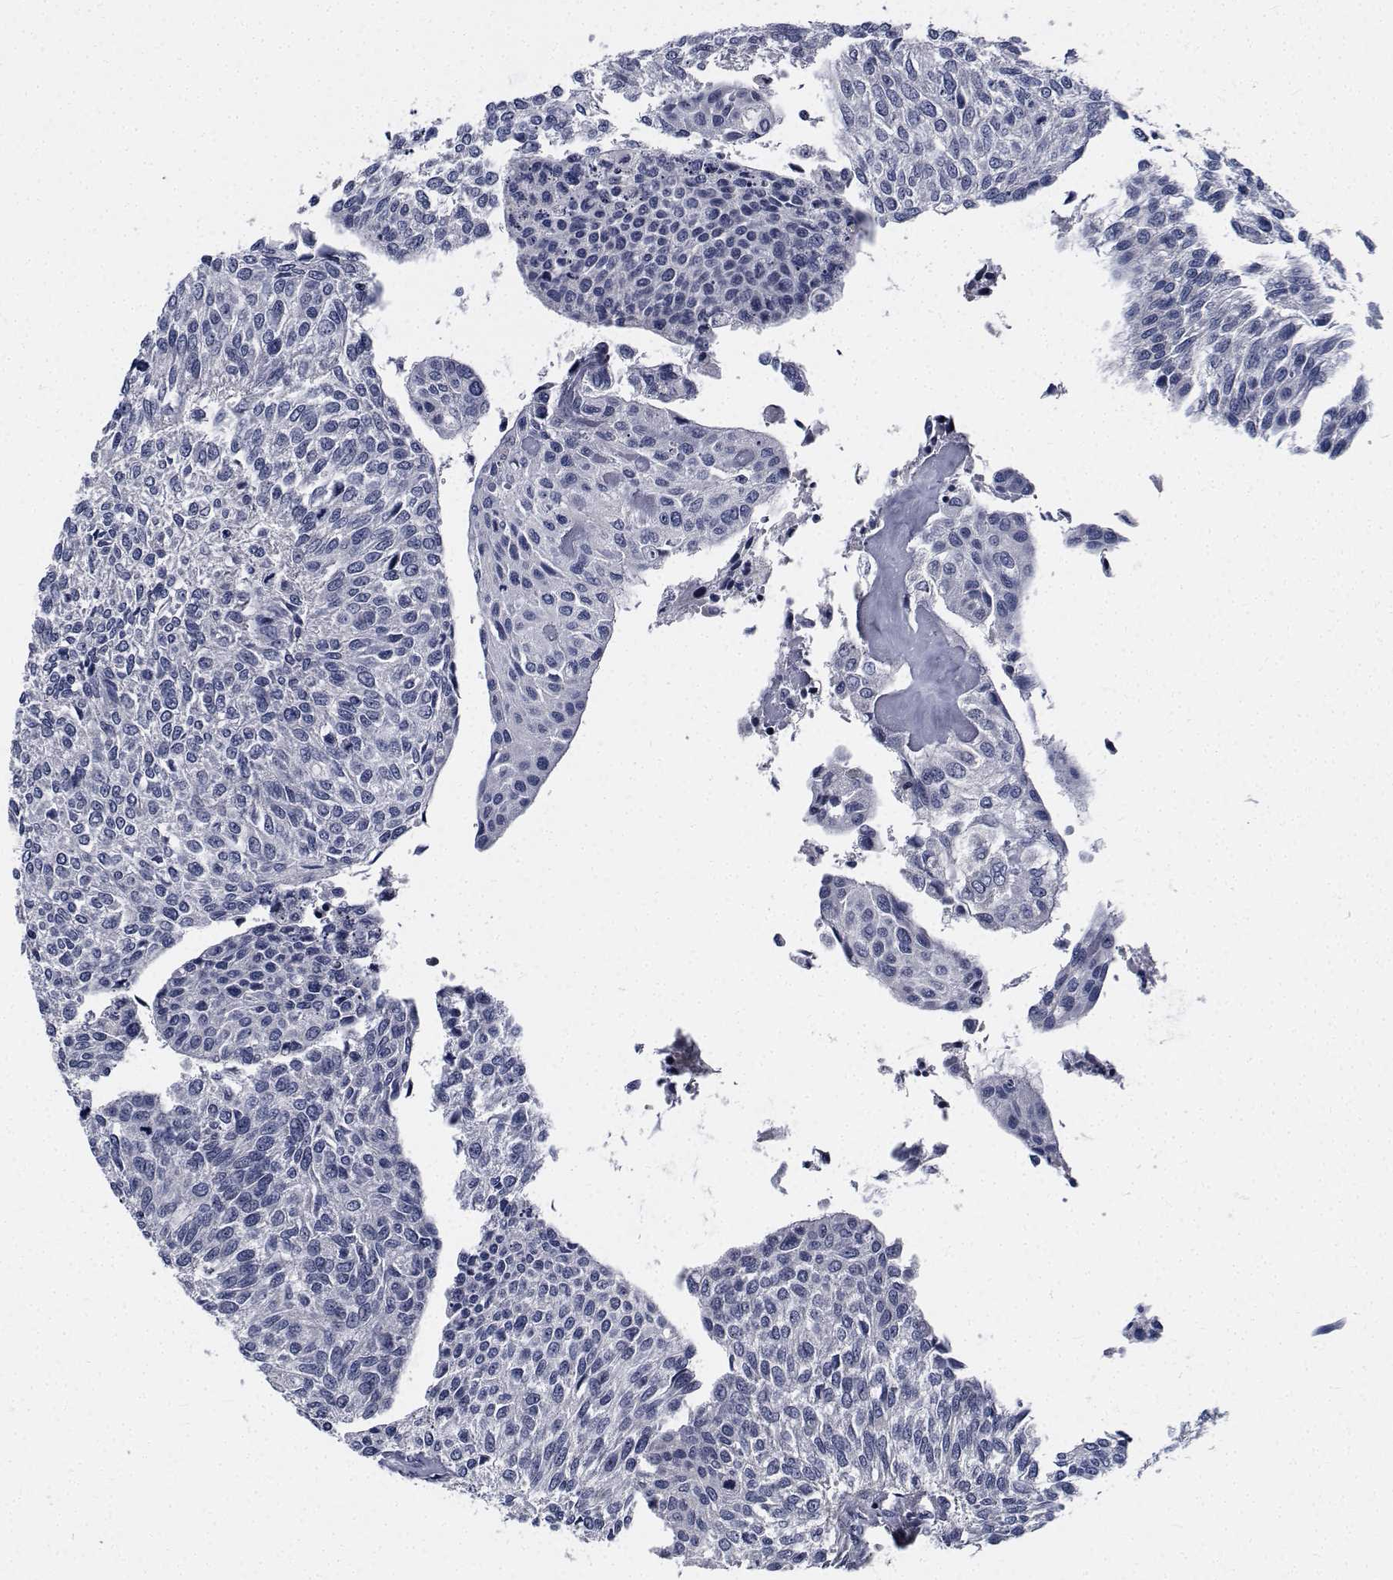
{"staining": {"intensity": "negative", "quantity": "none", "location": "none"}, "tissue": "urothelial cancer", "cell_type": "Tumor cells", "image_type": "cancer", "snomed": [{"axis": "morphology", "description": "Urothelial carcinoma, NOS"}, {"axis": "topography", "description": "Urinary bladder"}], "caption": "Tumor cells show no significant protein staining in transitional cell carcinoma. (DAB IHC, high magnification).", "gene": "TTBK1", "patient": {"sex": "male", "age": 55}}